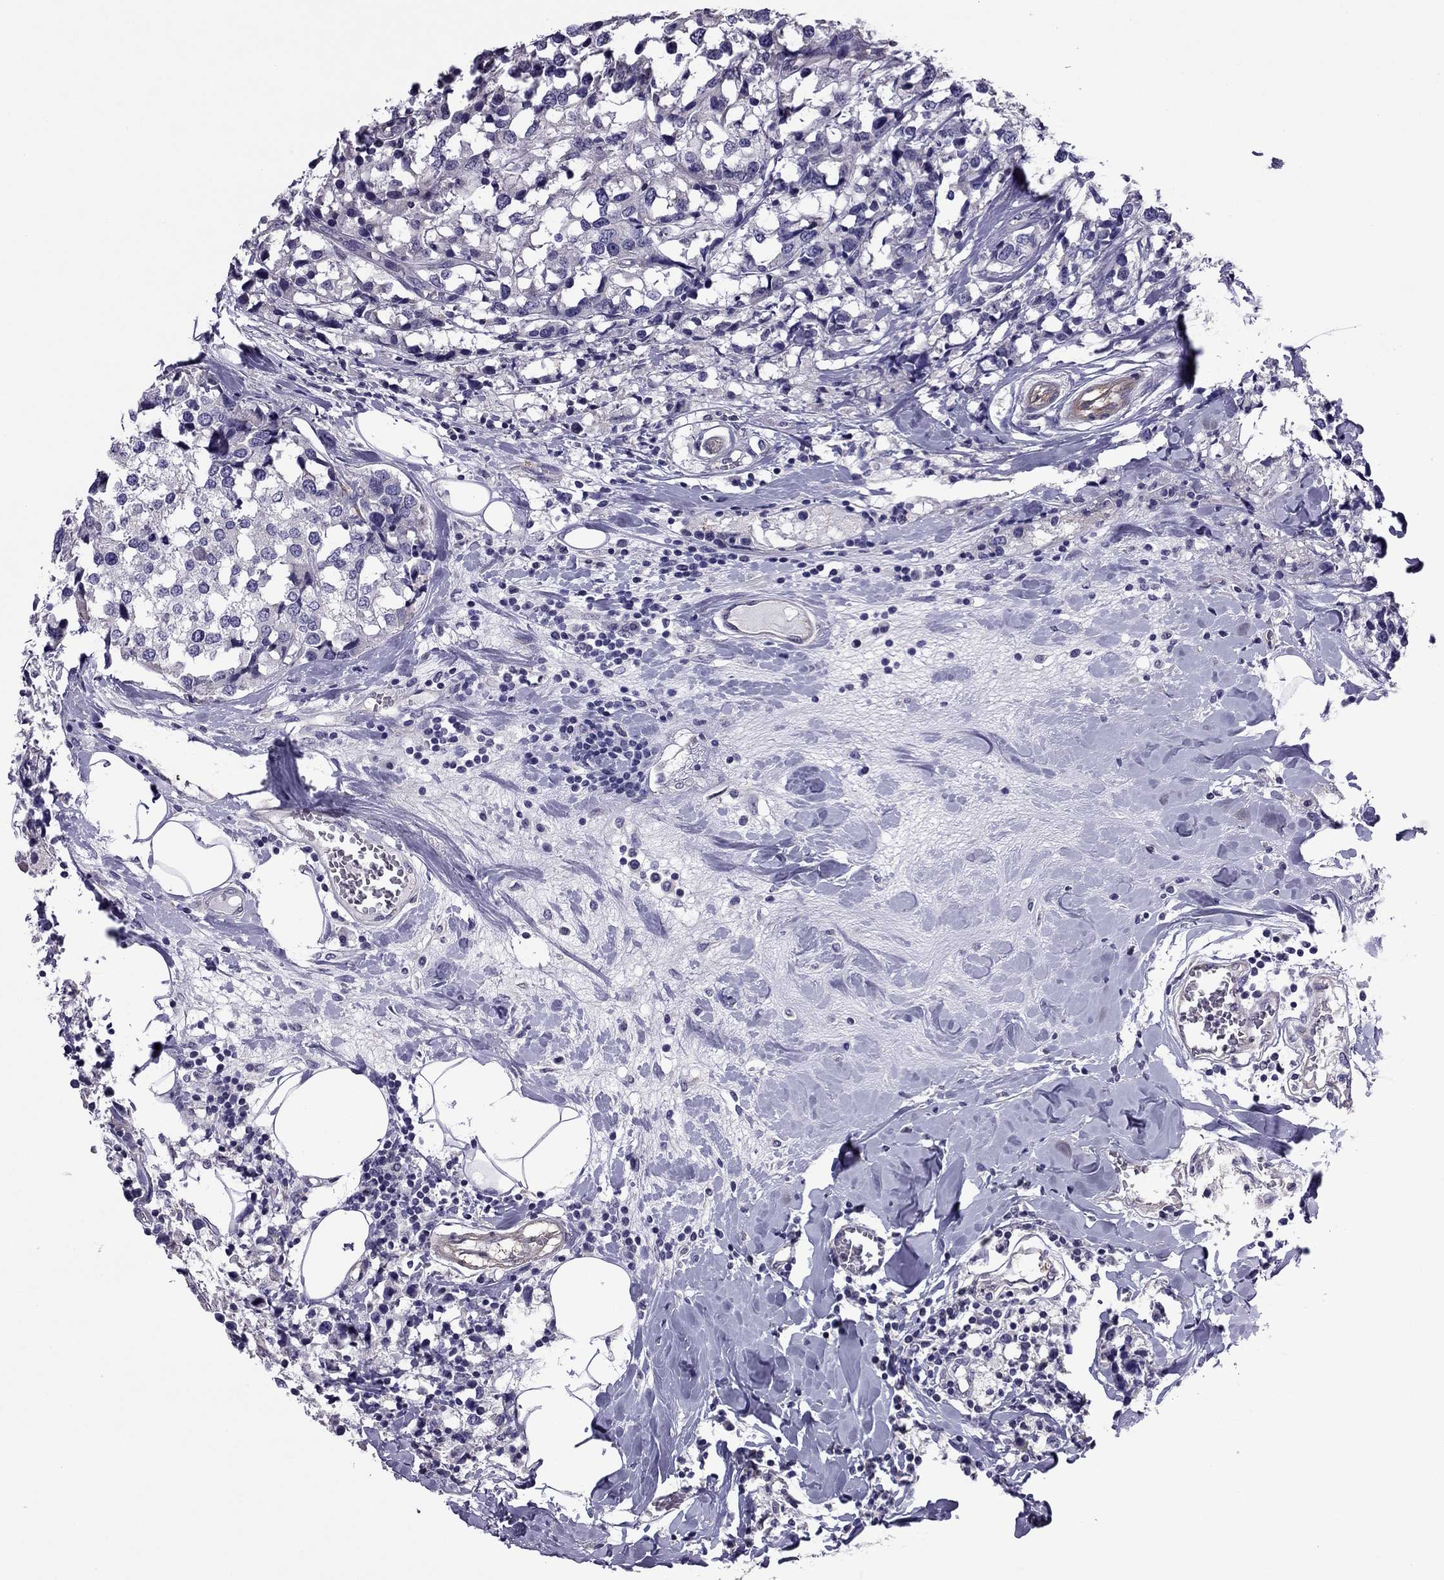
{"staining": {"intensity": "negative", "quantity": "none", "location": "none"}, "tissue": "breast cancer", "cell_type": "Tumor cells", "image_type": "cancer", "snomed": [{"axis": "morphology", "description": "Lobular carcinoma"}, {"axis": "topography", "description": "Breast"}], "caption": "IHC image of human breast cancer (lobular carcinoma) stained for a protein (brown), which shows no staining in tumor cells. (DAB IHC, high magnification).", "gene": "SLC16A8", "patient": {"sex": "female", "age": 59}}